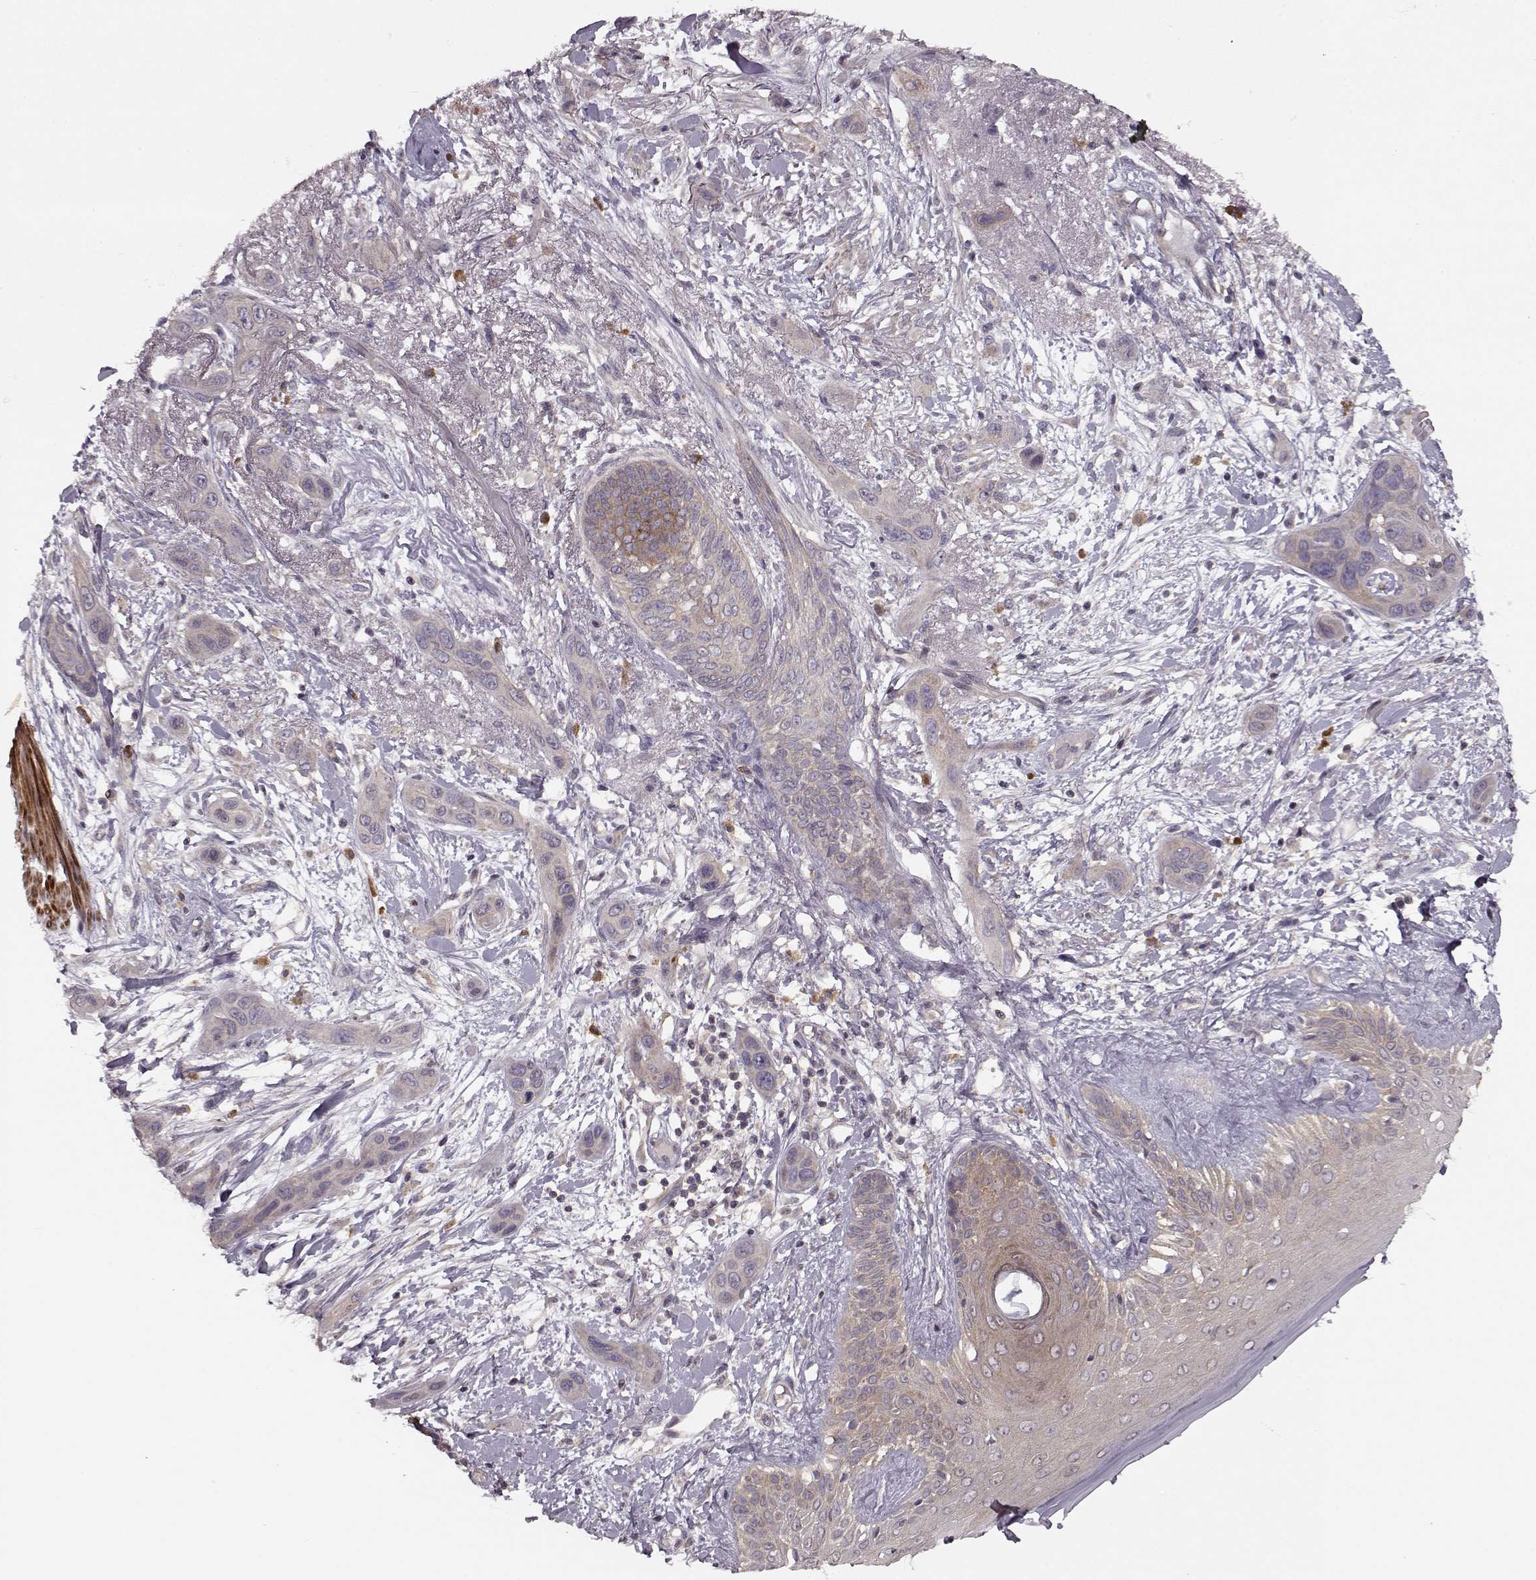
{"staining": {"intensity": "weak", "quantity": "<25%", "location": "cytoplasmic/membranous"}, "tissue": "skin cancer", "cell_type": "Tumor cells", "image_type": "cancer", "snomed": [{"axis": "morphology", "description": "Squamous cell carcinoma, NOS"}, {"axis": "topography", "description": "Skin"}], "caption": "This is a photomicrograph of immunohistochemistry staining of skin cancer (squamous cell carcinoma), which shows no expression in tumor cells. (DAB IHC with hematoxylin counter stain).", "gene": "SLAIN2", "patient": {"sex": "male", "age": 79}}